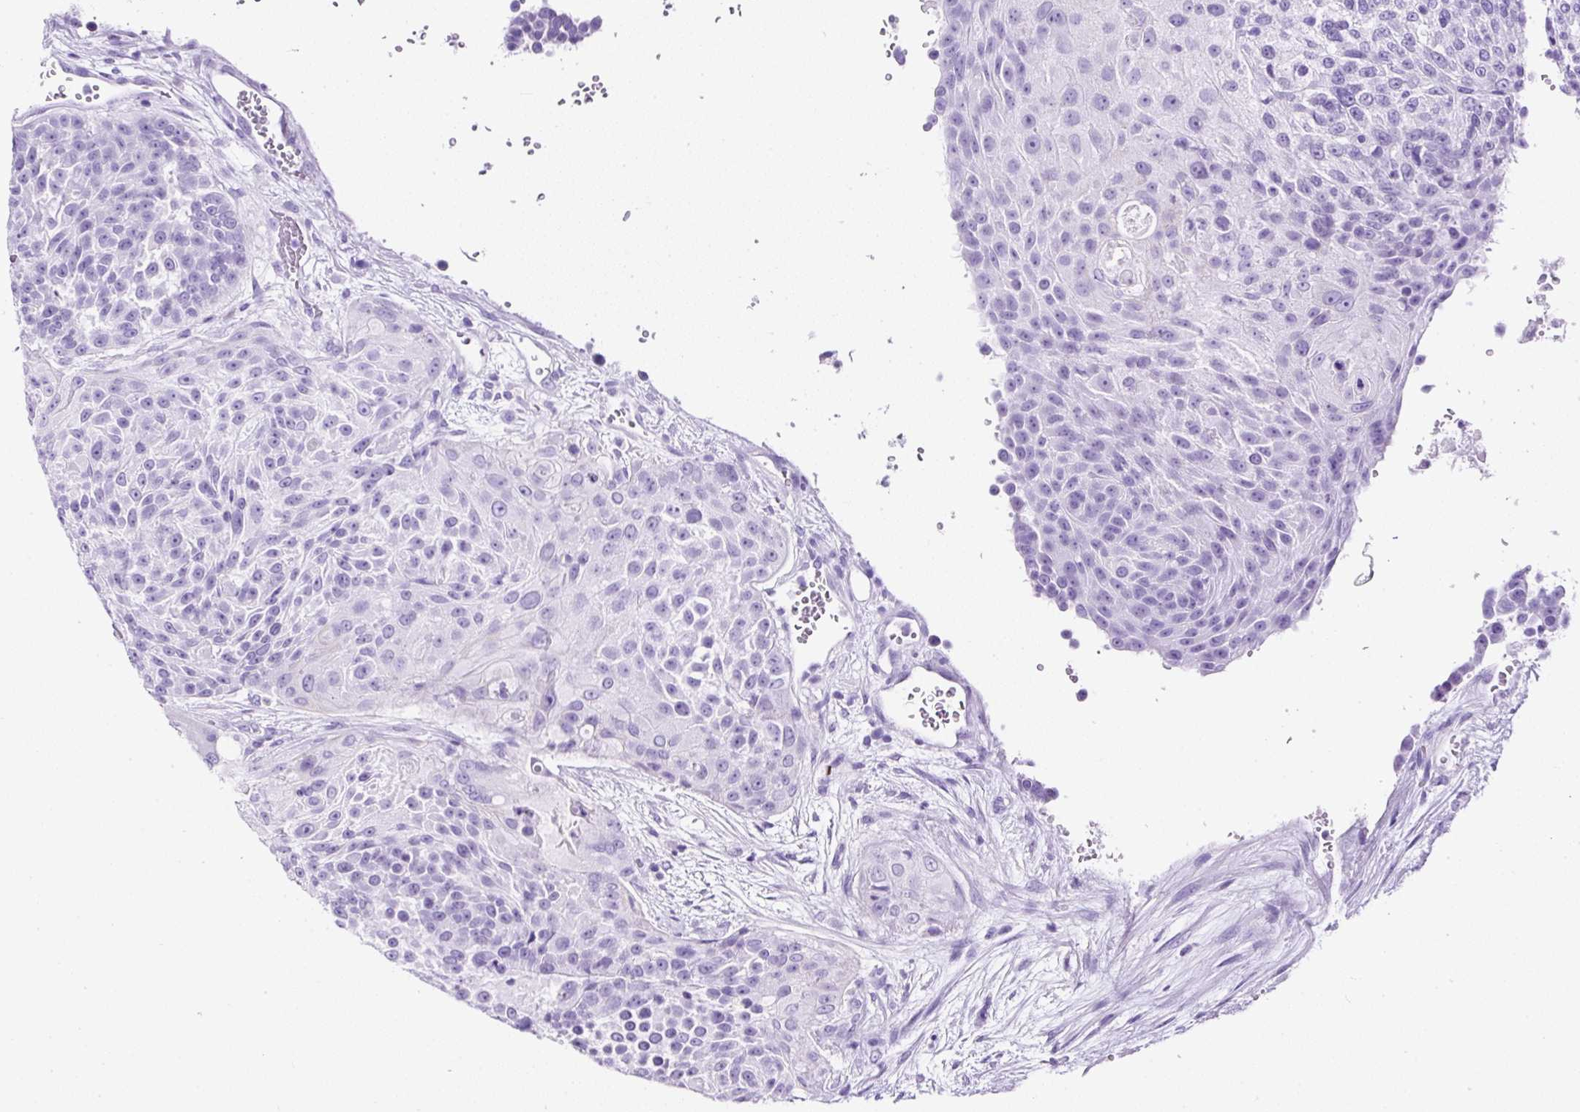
{"staining": {"intensity": "negative", "quantity": "none", "location": "none"}, "tissue": "urothelial cancer", "cell_type": "Tumor cells", "image_type": "cancer", "snomed": [{"axis": "morphology", "description": "Urothelial carcinoma, High grade"}, {"axis": "topography", "description": "Urinary bladder"}], "caption": "Protein analysis of urothelial cancer shows no significant expression in tumor cells.", "gene": "NTS", "patient": {"sex": "female", "age": 63}}